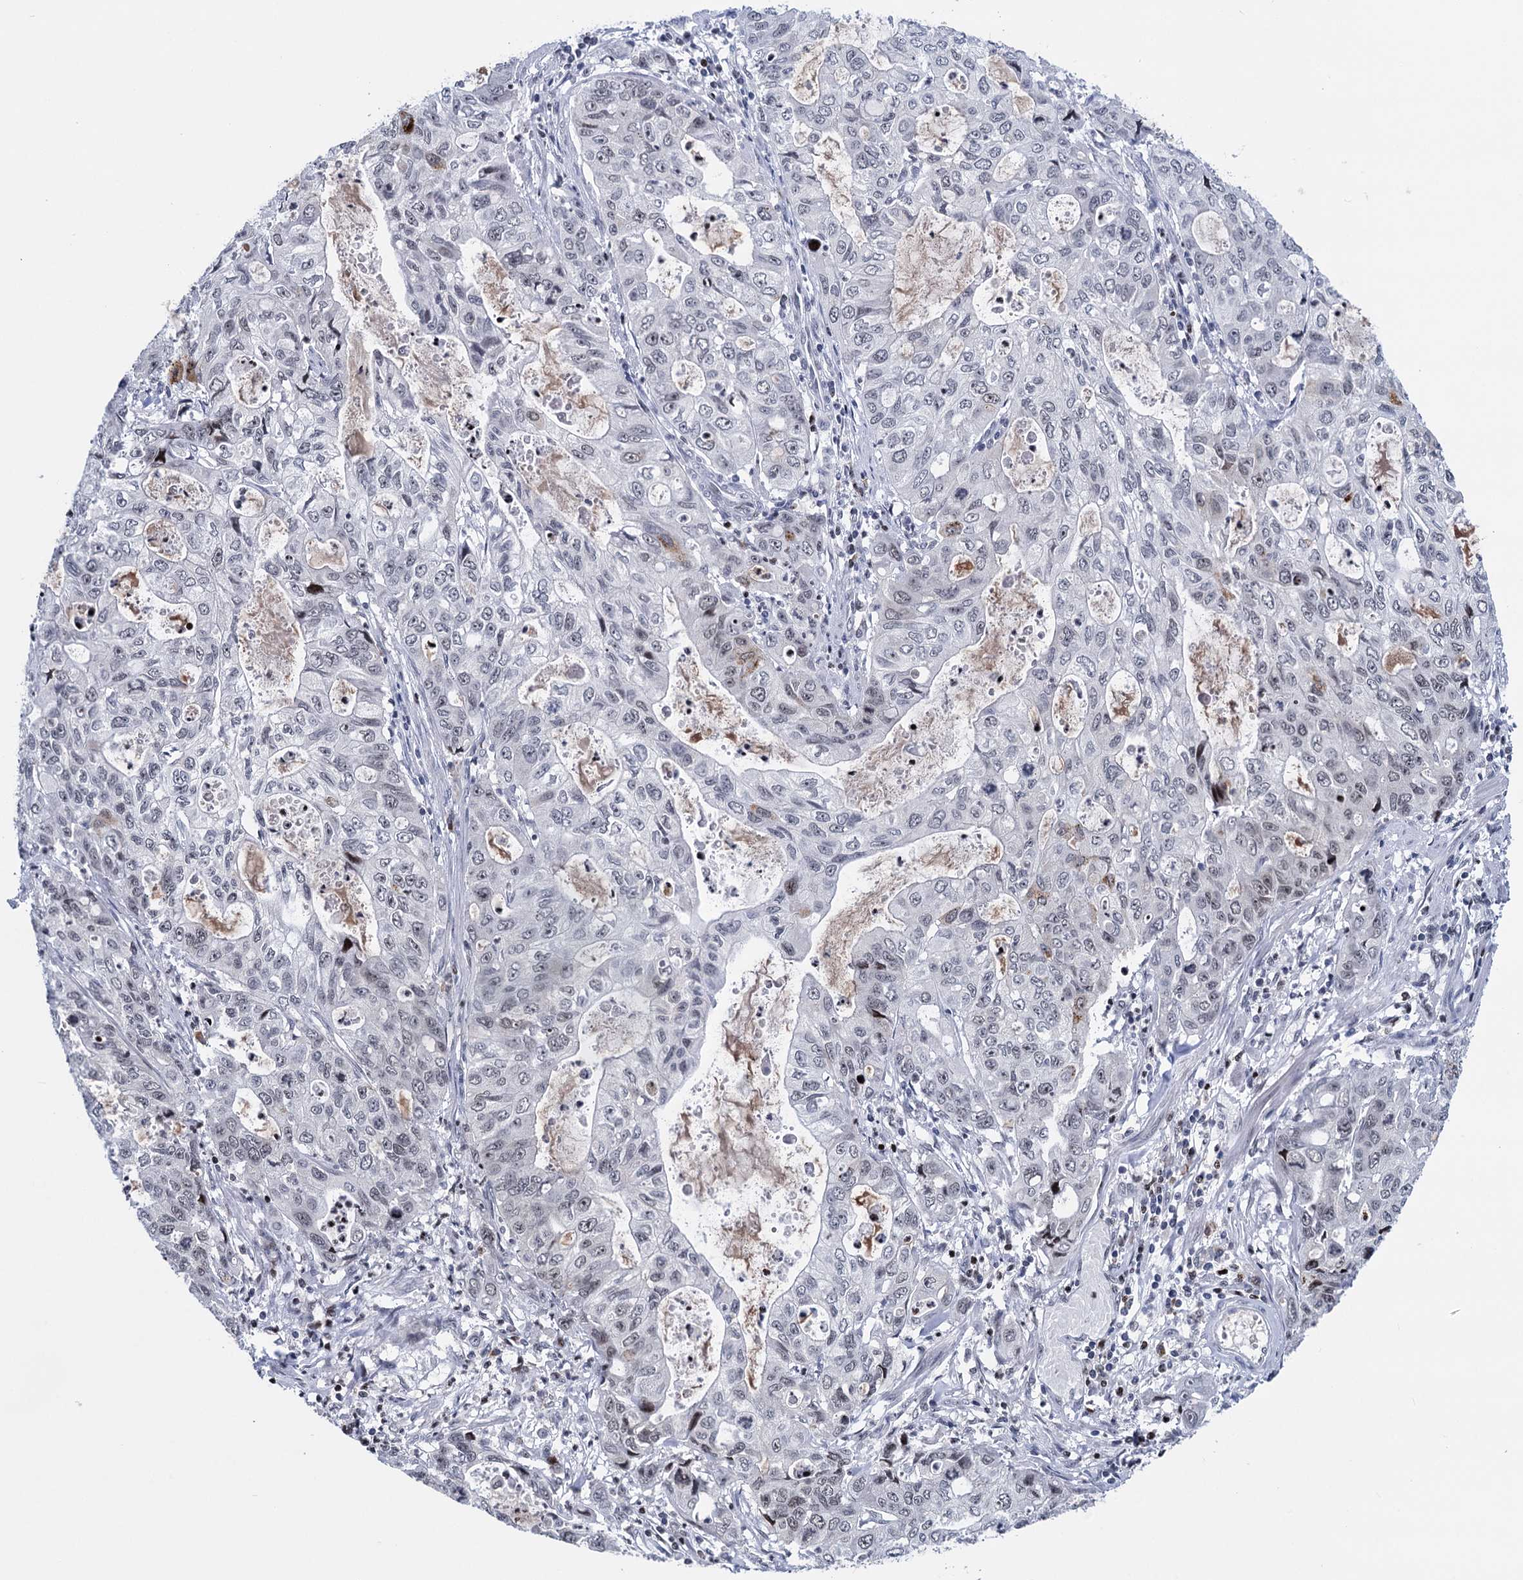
{"staining": {"intensity": "negative", "quantity": "none", "location": "none"}, "tissue": "stomach cancer", "cell_type": "Tumor cells", "image_type": "cancer", "snomed": [{"axis": "morphology", "description": "Adenocarcinoma, NOS"}, {"axis": "topography", "description": "Stomach, upper"}], "caption": "A histopathology image of stomach cancer stained for a protein exhibits no brown staining in tumor cells.", "gene": "ZCCHC10", "patient": {"sex": "female", "age": 52}}